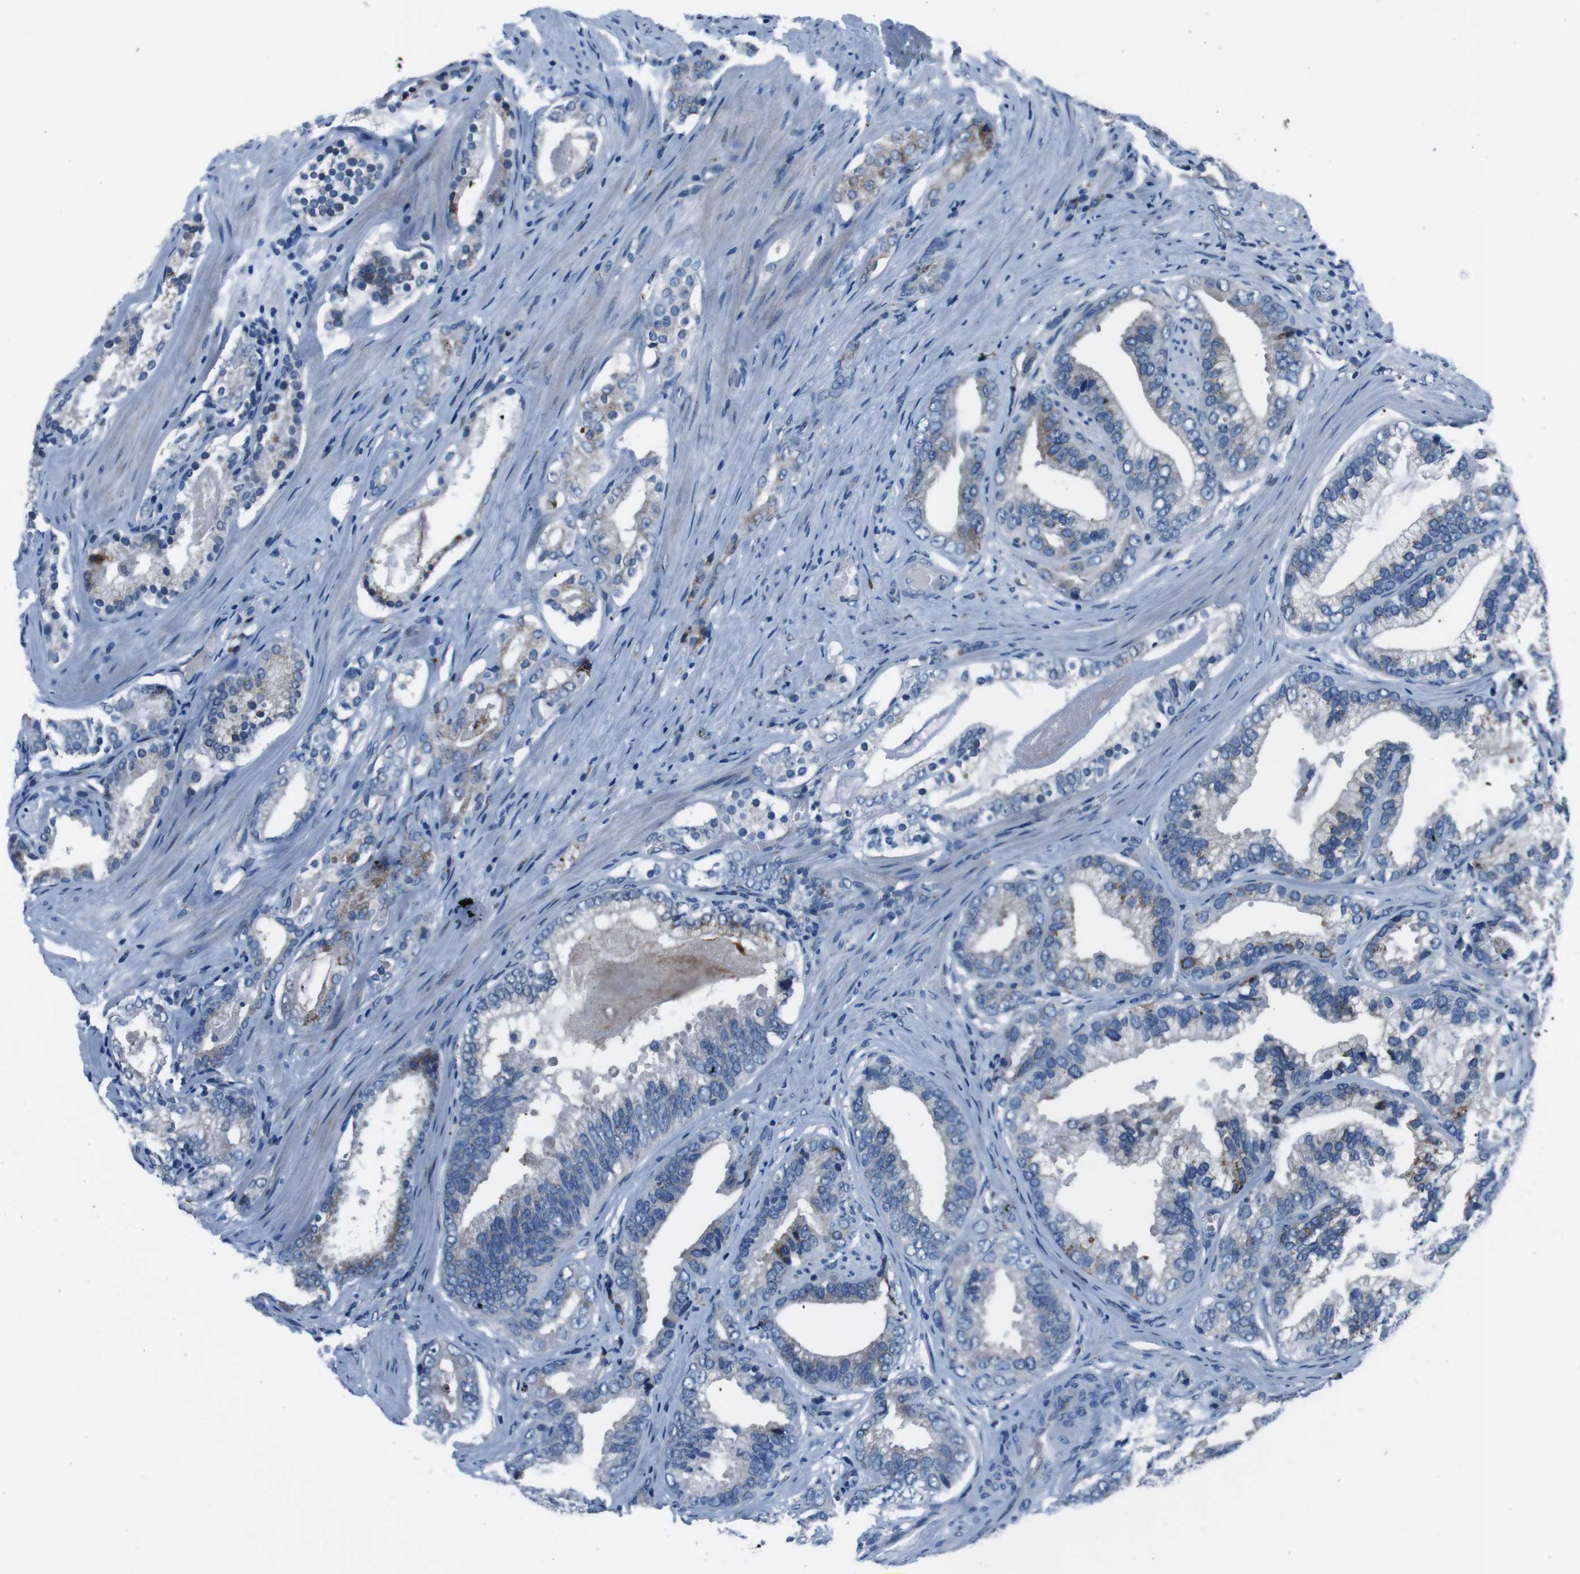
{"staining": {"intensity": "weak", "quantity": "<25%", "location": "cytoplasmic/membranous"}, "tissue": "prostate cancer", "cell_type": "Tumor cells", "image_type": "cancer", "snomed": [{"axis": "morphology", "description": "Adenocarcinoma, Low grade"}, {"axis": "topography", "description": "Prostate"}], "caption": "Image shows no significant protein staining in tumor cells of prostate cancer.", "gene": "NUCB2", "patient": {"sex": "male", "age": 59}}